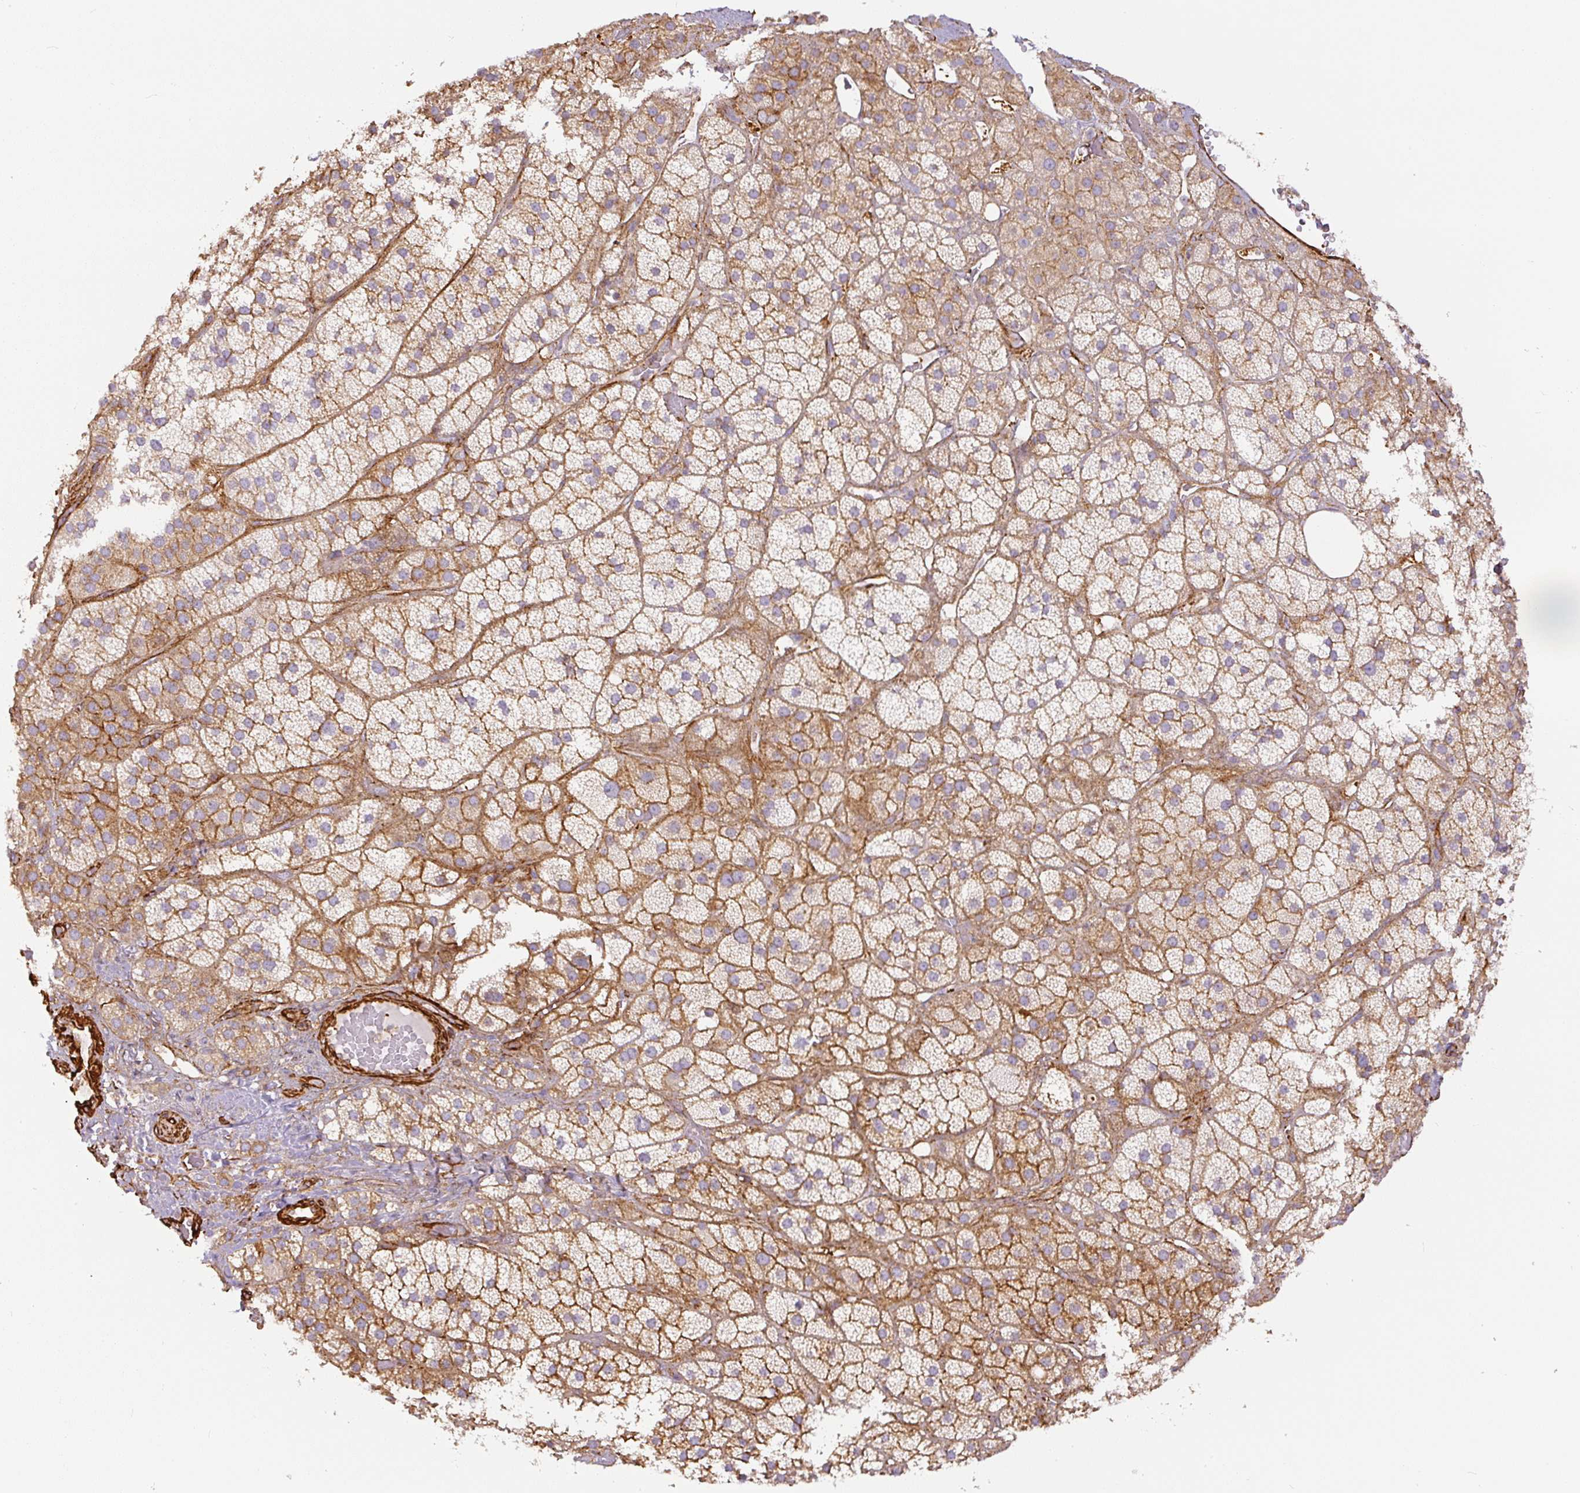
{"staining": {"intensity": "moderate", "quantity": ">75%", "location": "cytoplasmic/membranous"}, "tissue": "adrenal gland", "cell_type": "Glandular cells", "image_type": "normal", "snomed": [{"axis": "morphology", "description": "Normal tissue, NOS"}, {"axis": "topography", "description": "Adrenal gland"}], "caption": "Protein staining of benign adrenal gland demonstrates moderate cytoplasmic/membranous staining in about >75% of glandular cells. The staining was performed using DAB (3,3'-diaminobenzidine) to visualize the protein expression in brown, while the nuclei were stained in blue with hematoxylin (Magnification: 20x).", "gene": "MYL12A", "patient": {"sex": "male", "age": 57}}